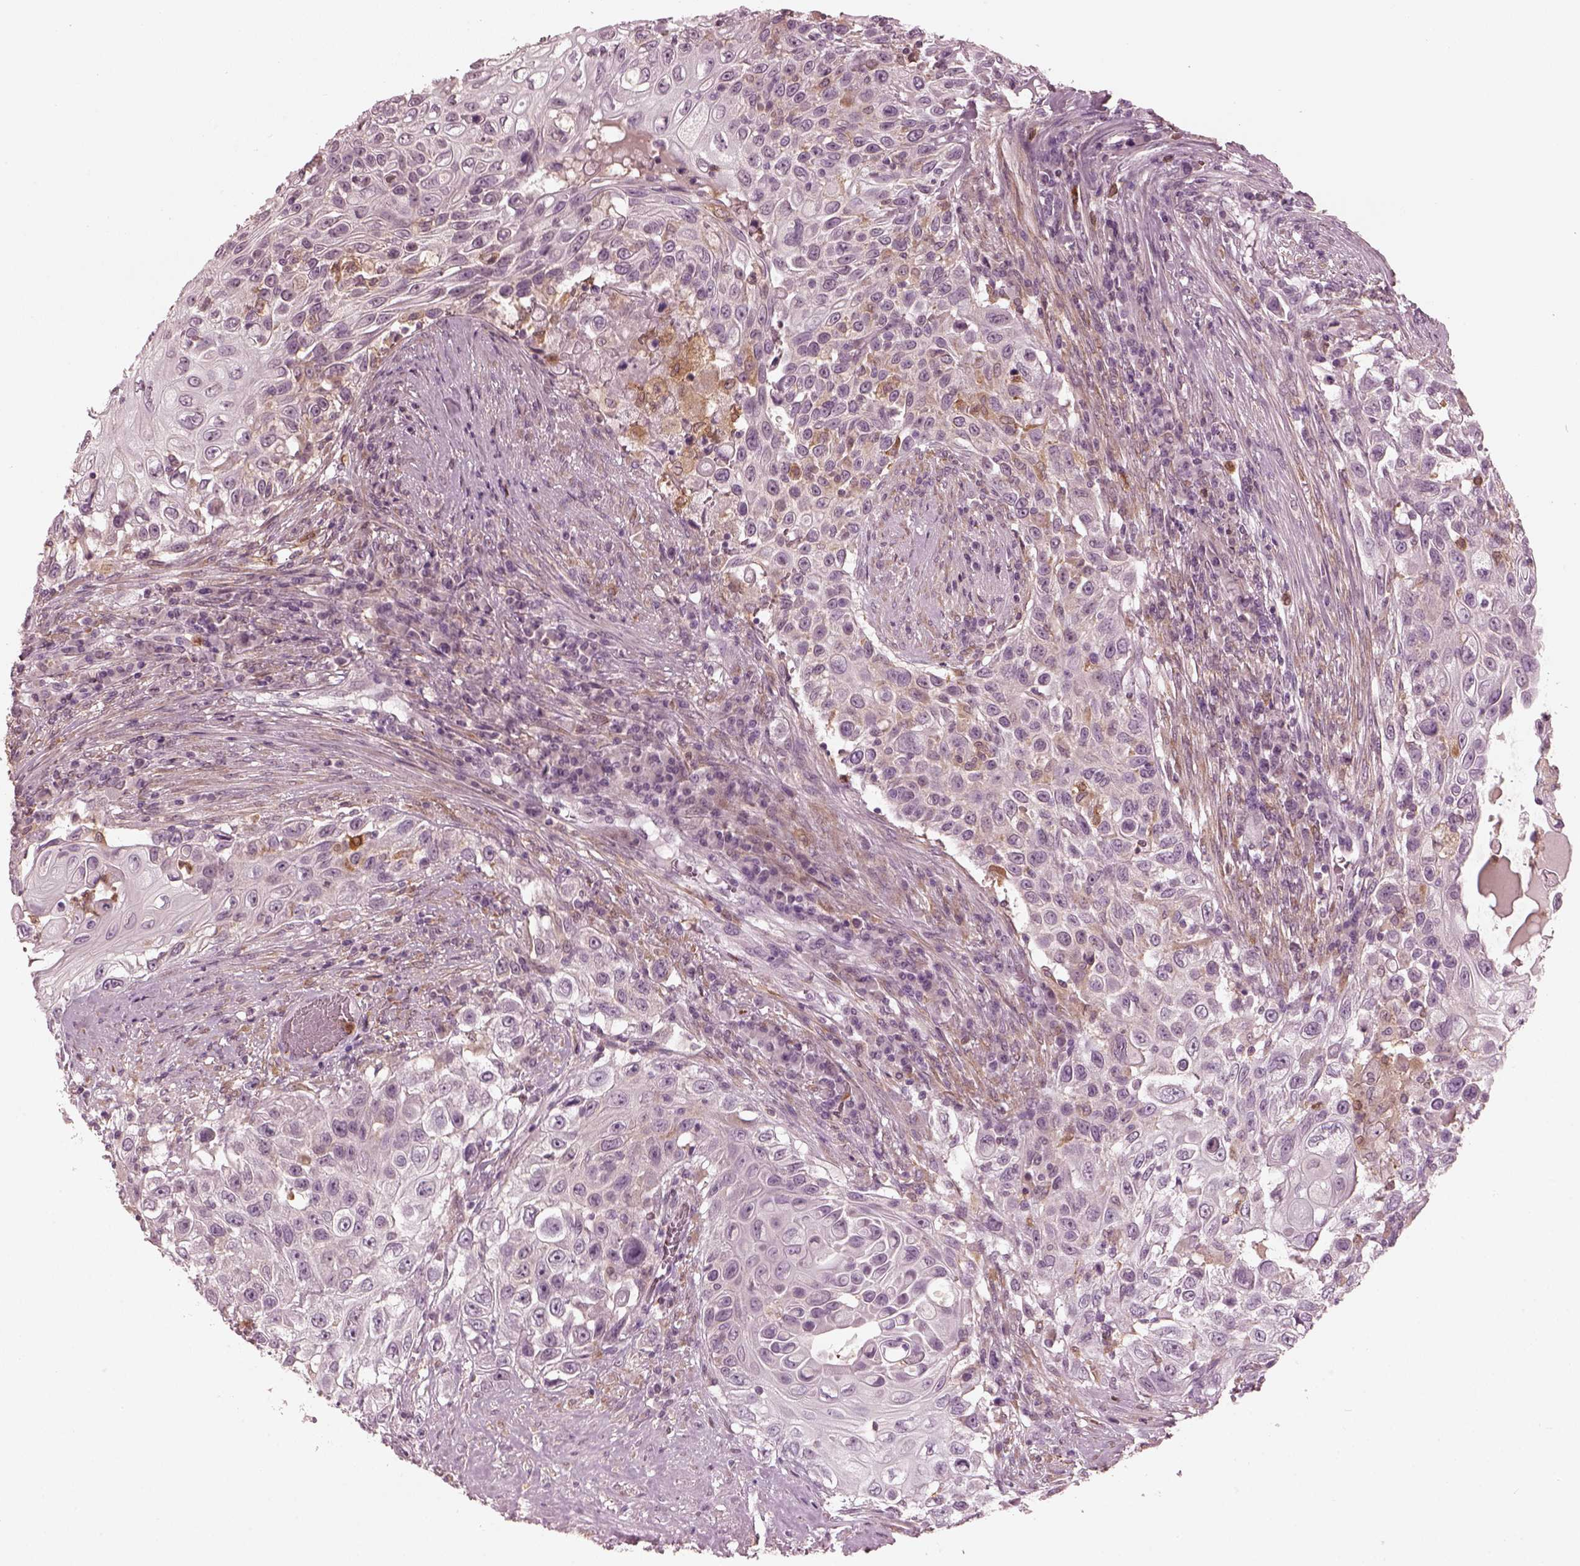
{"staining": {"intensity": "negative", "quantity": "none", "location": "none"}, "tissue": "urothelial cancer", "cell_type": "Tumor cells", "image_type": "cancer", "snomed": [{"axis": "morphology", "description": "Urothelial carcinoma, High grade"}, {"axis": "topography", "description": "Urinary bladder"}], "caption": "Tumor cells show no significant staining in urothelial carcinoma (high-grade).", "gene": "PSTPIP2", "patient": {"sex": "female", "age": 56}}